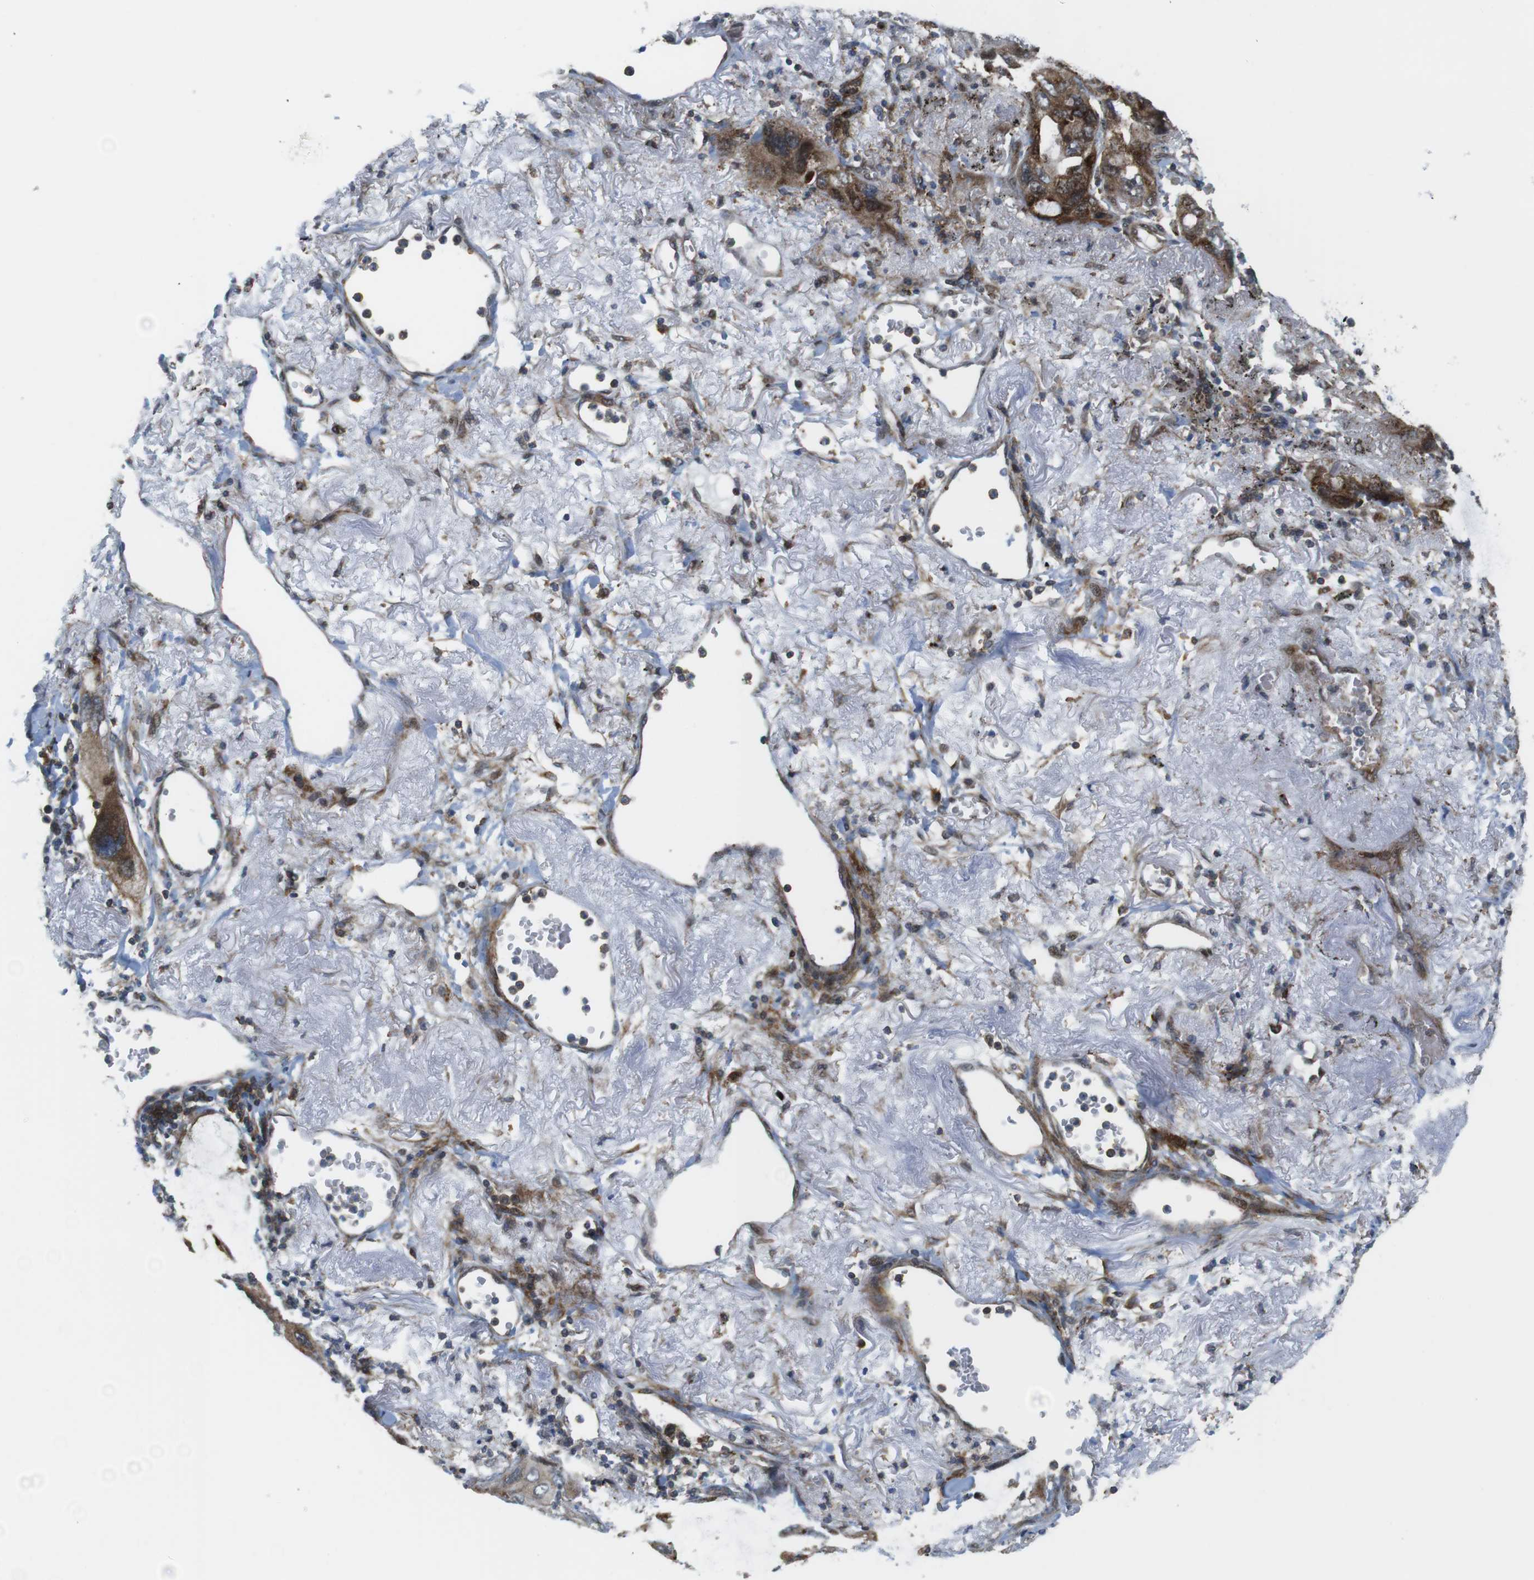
{"staining": {"intensity": "moderate", "quantity": "25%-75%", "location": "cytoplasmic/membranous,nuclear"}, "tissue": "lung cancer", "cell_type": "Tumor cells", "image_type": "cancer", "snomed": [{"axis": "morphology", "description": "Squamous cell carcinoma, NOS"}, {"axis": "topography", "description": "Lung"}], "caption": "Immunohistochemical staining of human lung cancer (squamous cell carcinoma) exhibits moderate cytoplasmic/membranous and nuclear protein expression in approximately 25%-75% of tumor cells. The protein is stained brown, and the nuclei are stained in blue (DAB IHC with brightfield microscopy, high magnification).", "gene": "CUL7", "patient": {"sex": "female", "age": 73}}